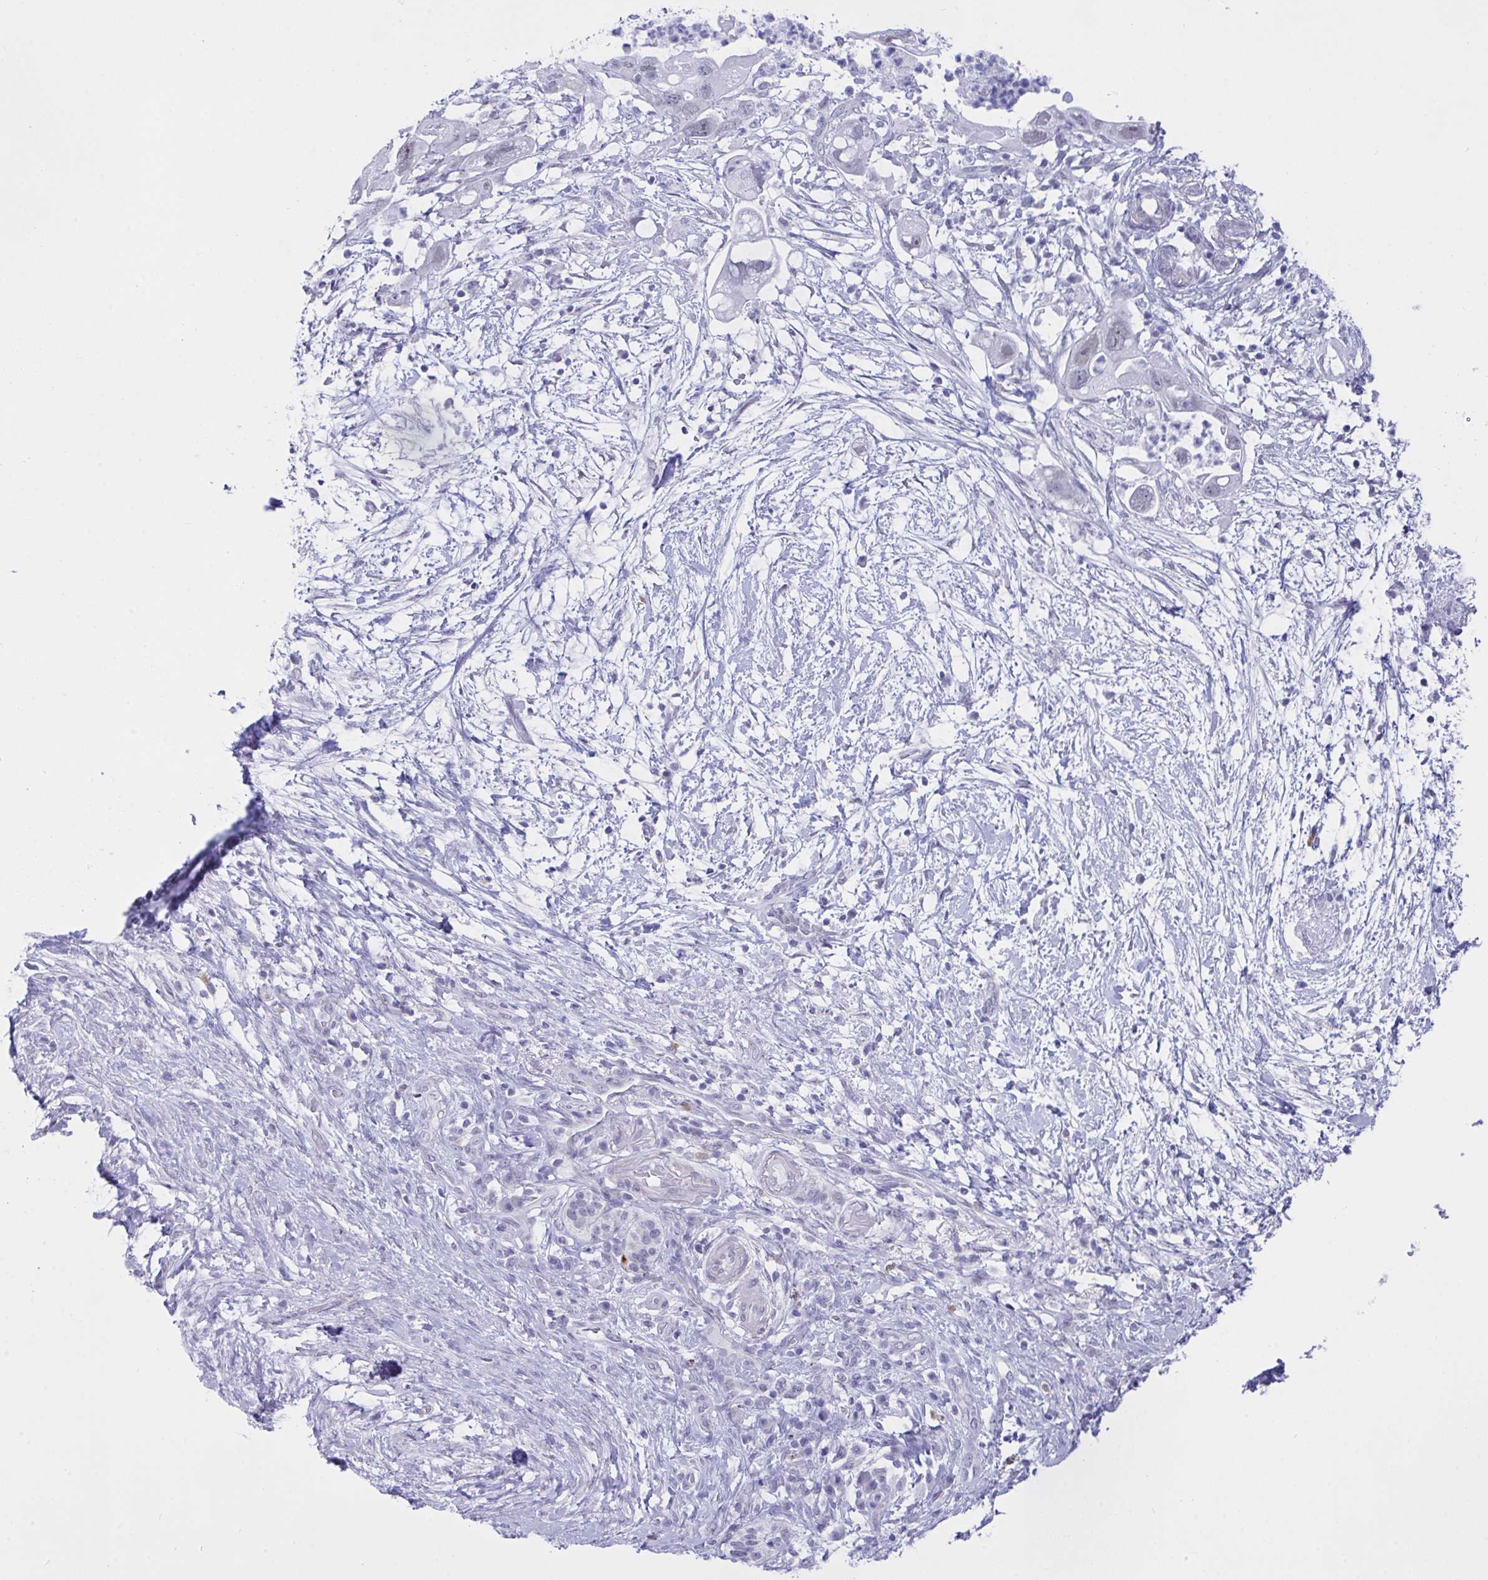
{"staining": {"intensity": "negative", "quantity": "none", "location": "none"}, "tissue": "pancreatic cancer", "cell_type": "Tumor cells", "image_type": "cancer", "snomed": [{"axis": "morphology", "description": "Adenocarcinoma, NOS"}, {"axis": "topography", "description": "Pancreas"}], "caption": "Tumor cells show no significant protein positivity in pancreatic cancer (adenocarcinoma).", "gene": "FBXL22", "patient": {"sex": "female", "age": 72}}